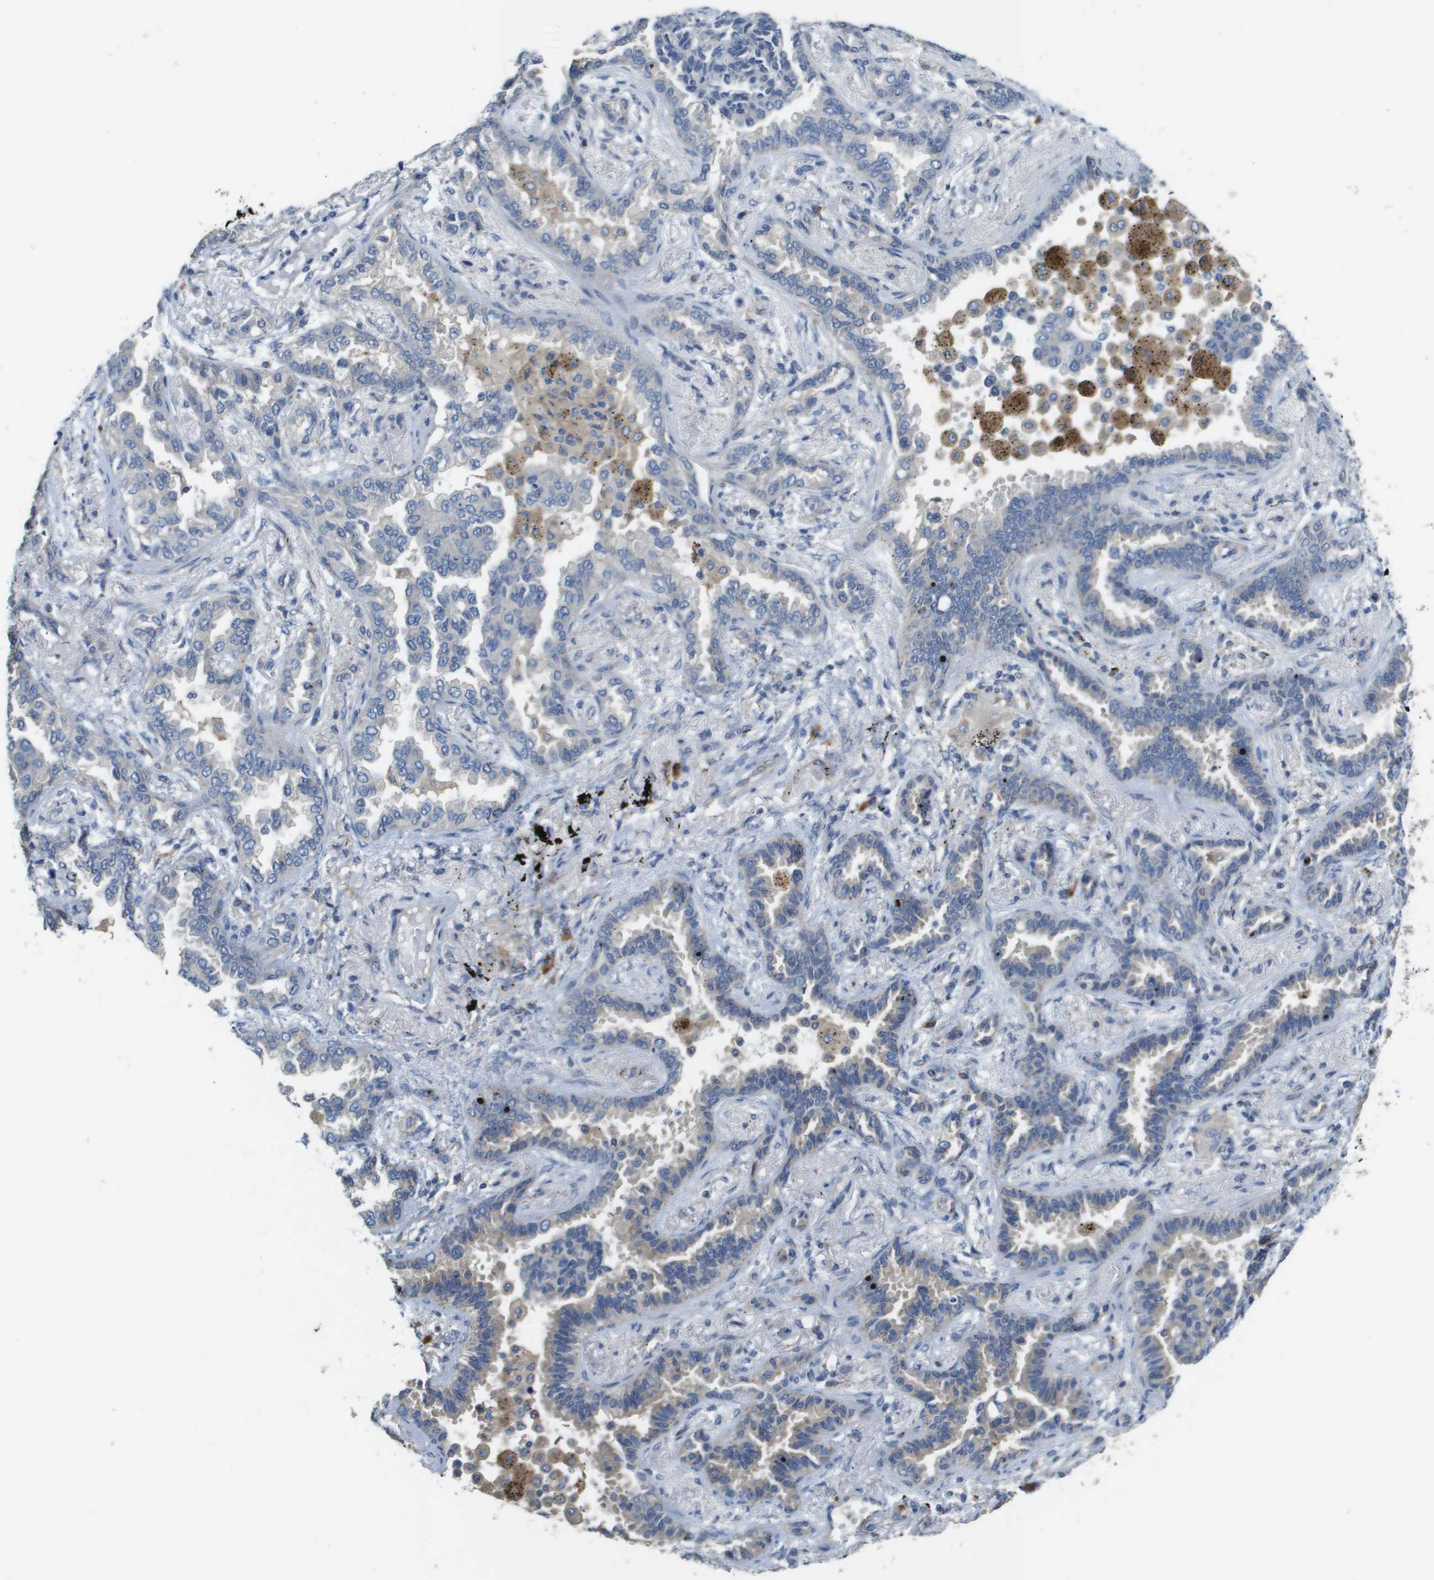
{"staining": {"intensity": "weak", "quantity": "25%-75%", "location": "cytoplasmic/membranous"}, "tissue": "lung cancer", "cell_type": "Tumor cells", "image_type": "cancer", "snomed": [{"axis": "morphology", "description": "Normal tissue, NOS"}, {"axis": "morphology", "description": "Adenocarcinoma, NOS"}, {"axis": "topography", "description": "Lung"}], "caption": "The photomicrograph demonstrates immunohistochemical staining of adenocarcinoma (lung). There is weak cytoplasmic/membranous expression is present in approximately 25%-75% of tumor cells.", "gene": "CASP10", "patient": {"sex": "male", "age": 59}}